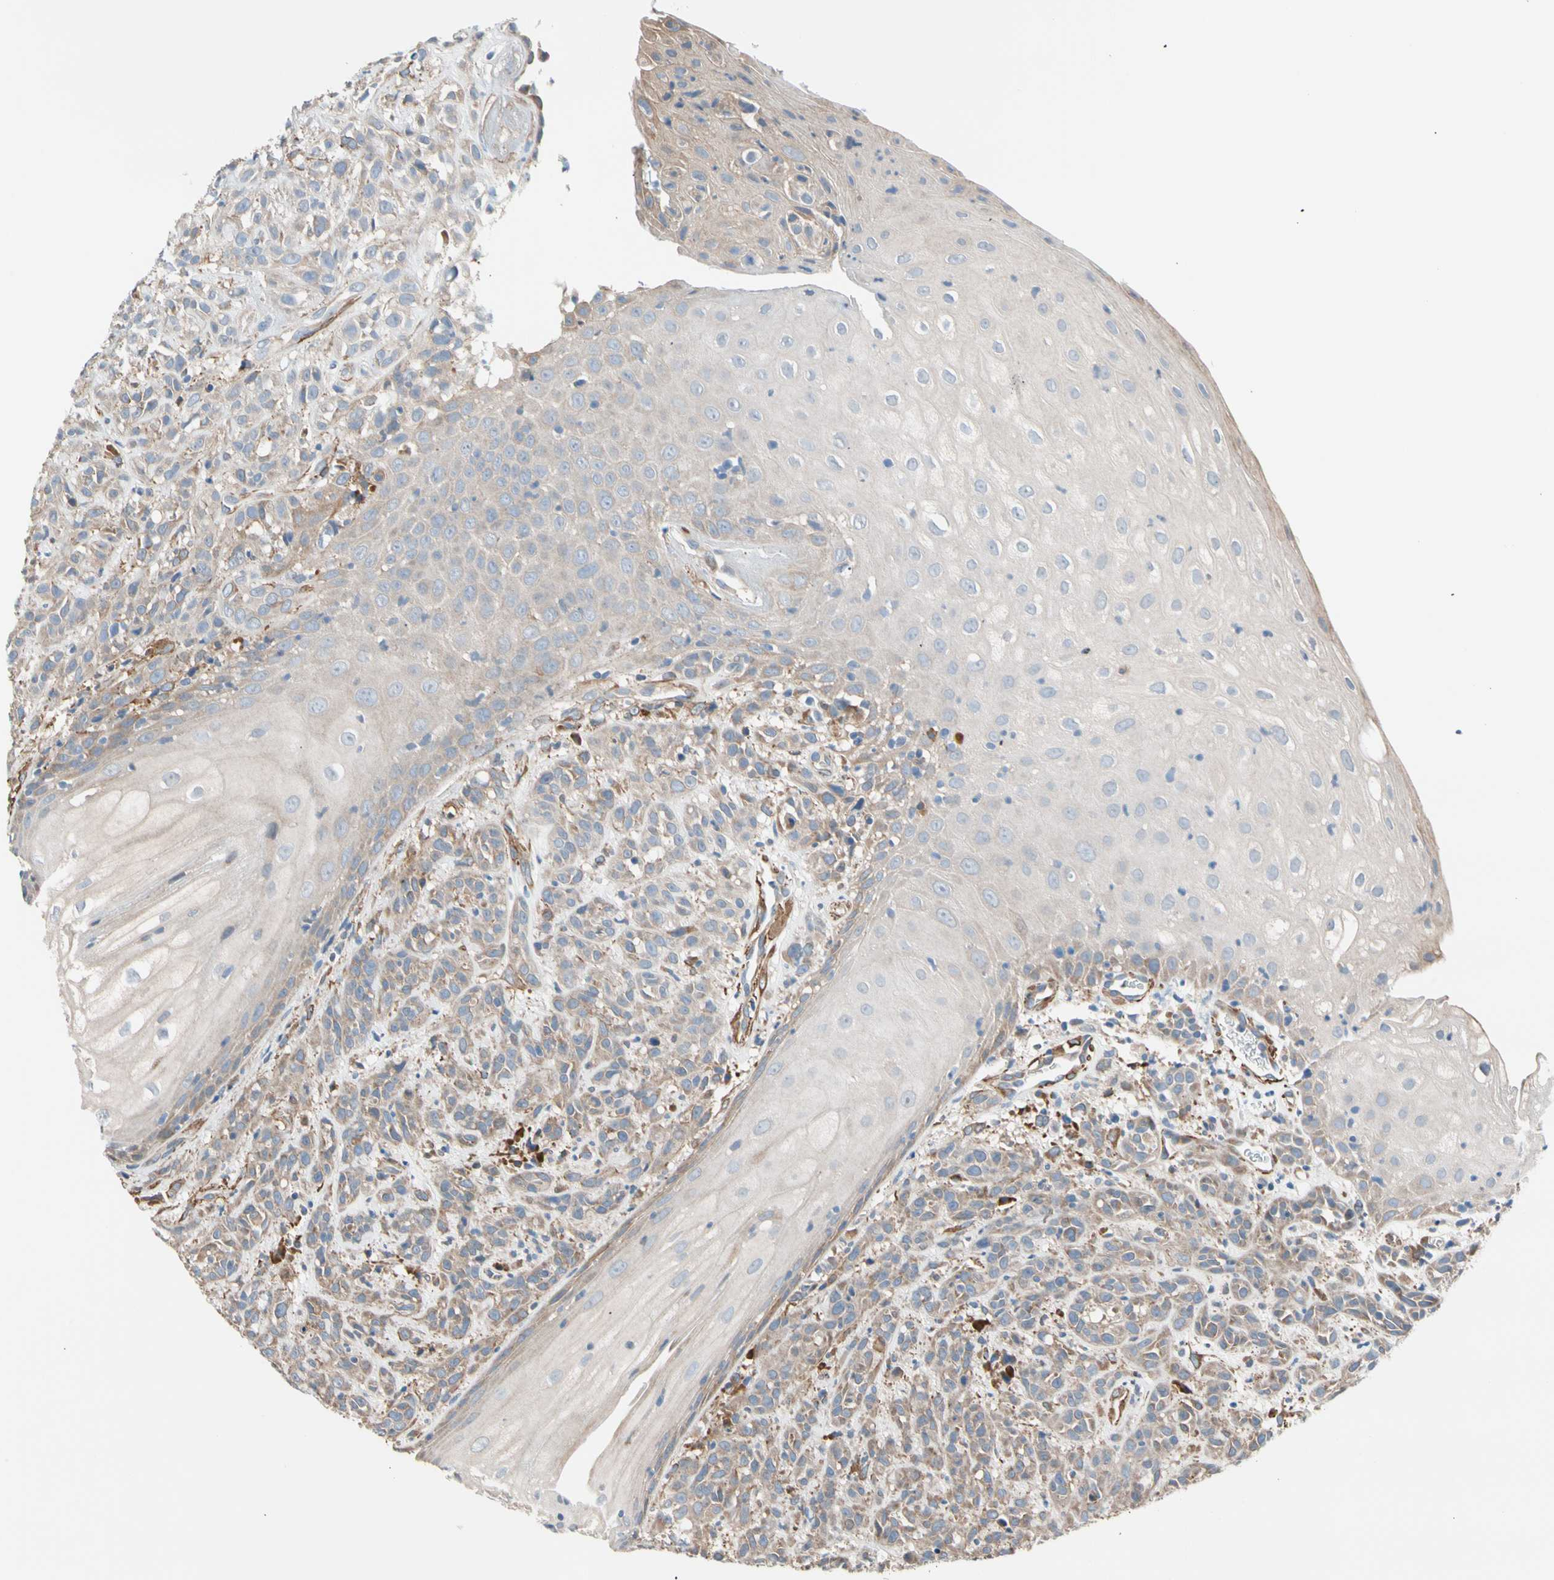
{"staining": {"intensity": "weak", "quantity": ">75%", "location": "cytoplasmic/membranous"}, "tissue": "head and neck cancer", "cell_type": "Tumor cells", "image_type": "cancer", "snomed": [{"axis": "morphology", "description": "Normal tissue, NOS"}, {"axis": "morphology", "description": "Squamous cell carcinoma, NOS"}, {"axis": "topography", "description": "Cartilage tissue"}, {"axis": "topography", "description": "Head-Neck"}], "caption": "The micrograph shows a brown stain indicating the presence of a protein in the cytoplasmic/membranous of tumor cells in head and neck cancer (squamous cell carcinoma).", "gene": "LIMK2", "patient": {"sex": "male", "age": 62}}